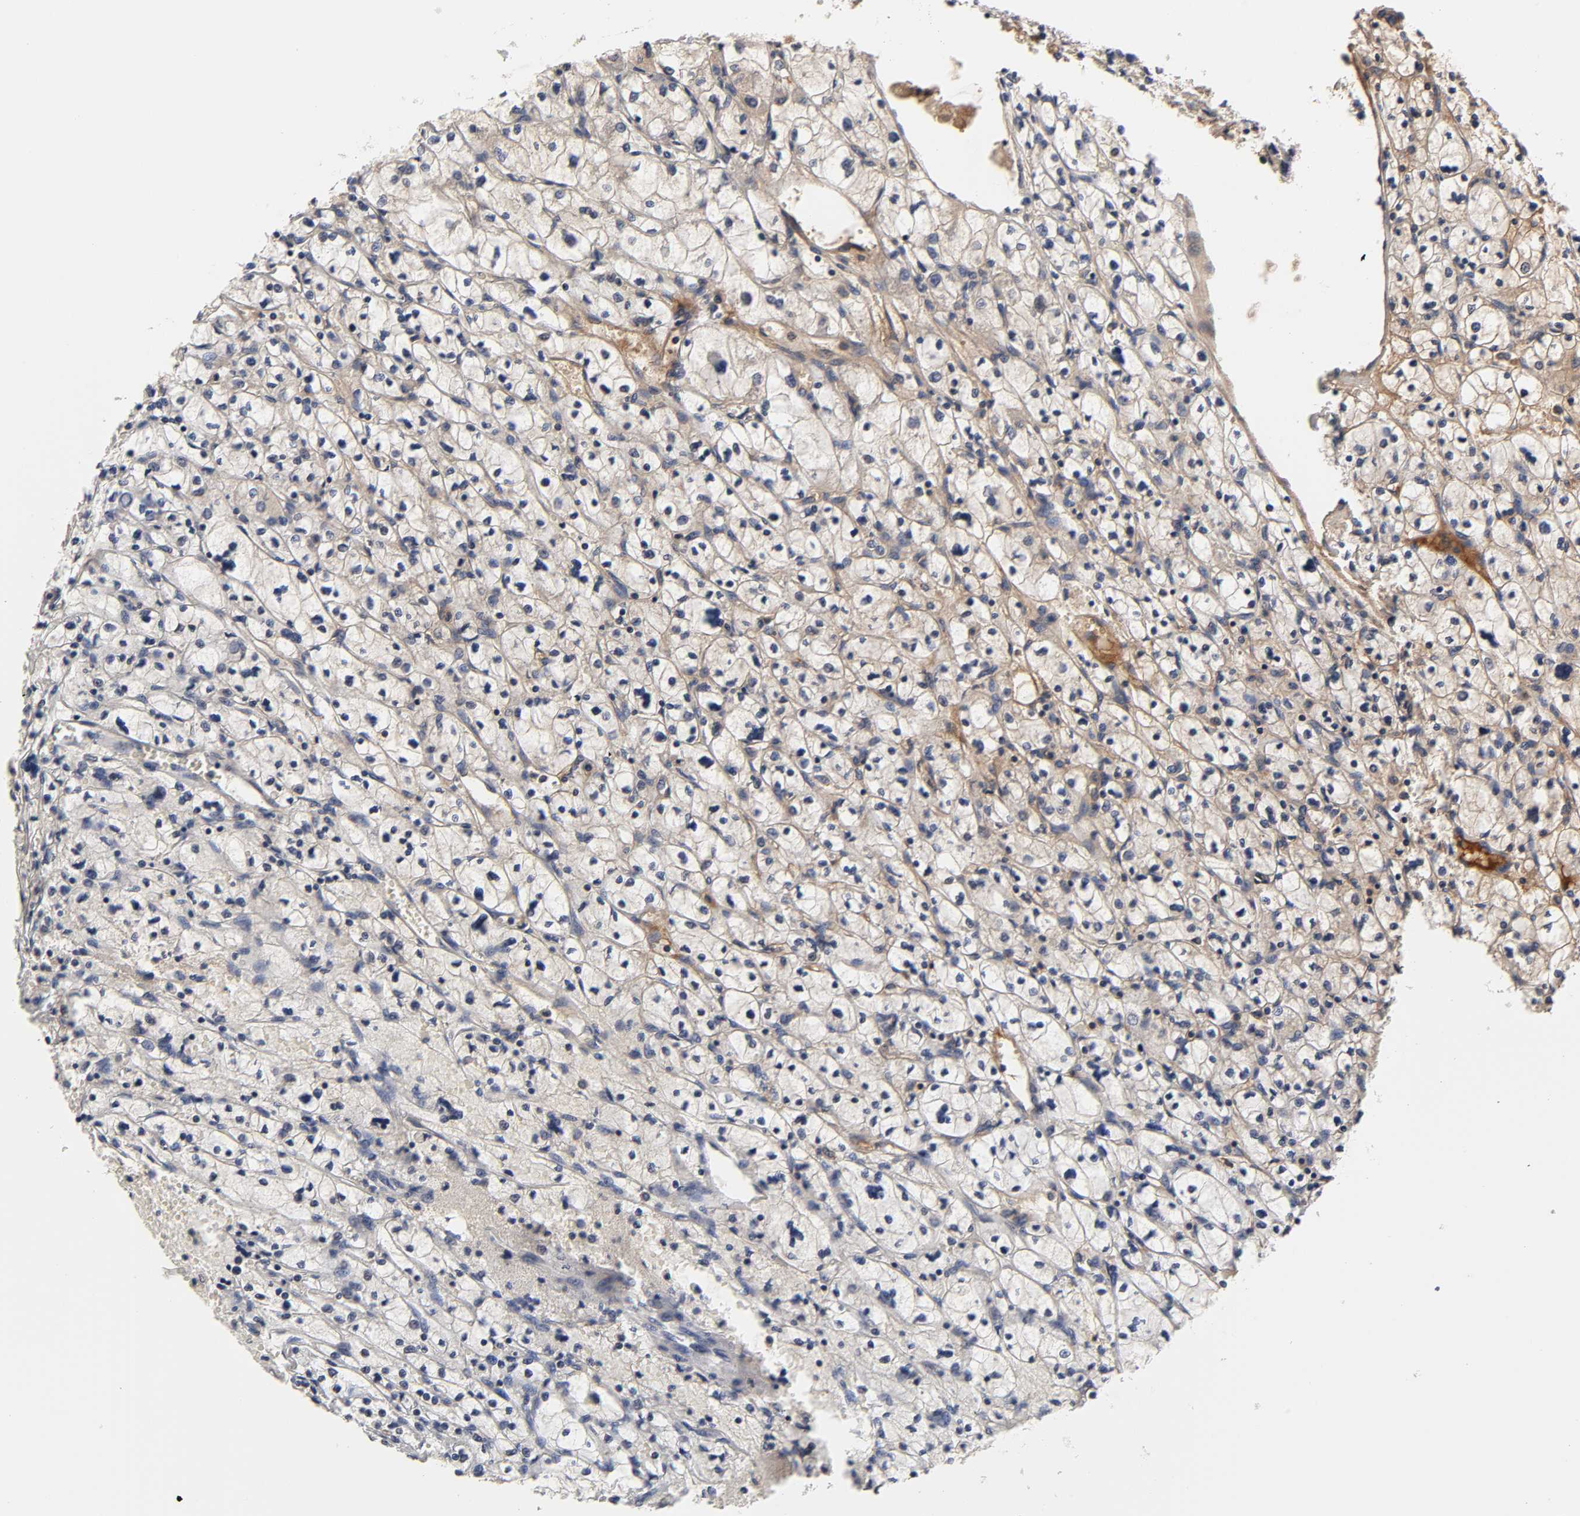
{"staining": {"intensity": "moderate", "quantity": "25%-75%", "location": "cytoplasmic/membranous"}, "tissue": "renal cancer", "cell_type": "Tumor cells", "image_type": "cancer", "snomed": [{"axis": "morphology", "description": "Adenocarcinoma, NOS"}, {"axis": "topography", "description": "Kidney"}], "caption": "Moderate cytoplasmic/membranous expression for a protein is identified in about 25%-75% of tumor cells of renal cancer (adenocarcinoma) using immunohistochemistry.", "gene": "CPN2", "patient": {"sex": "female", "age": 83}}